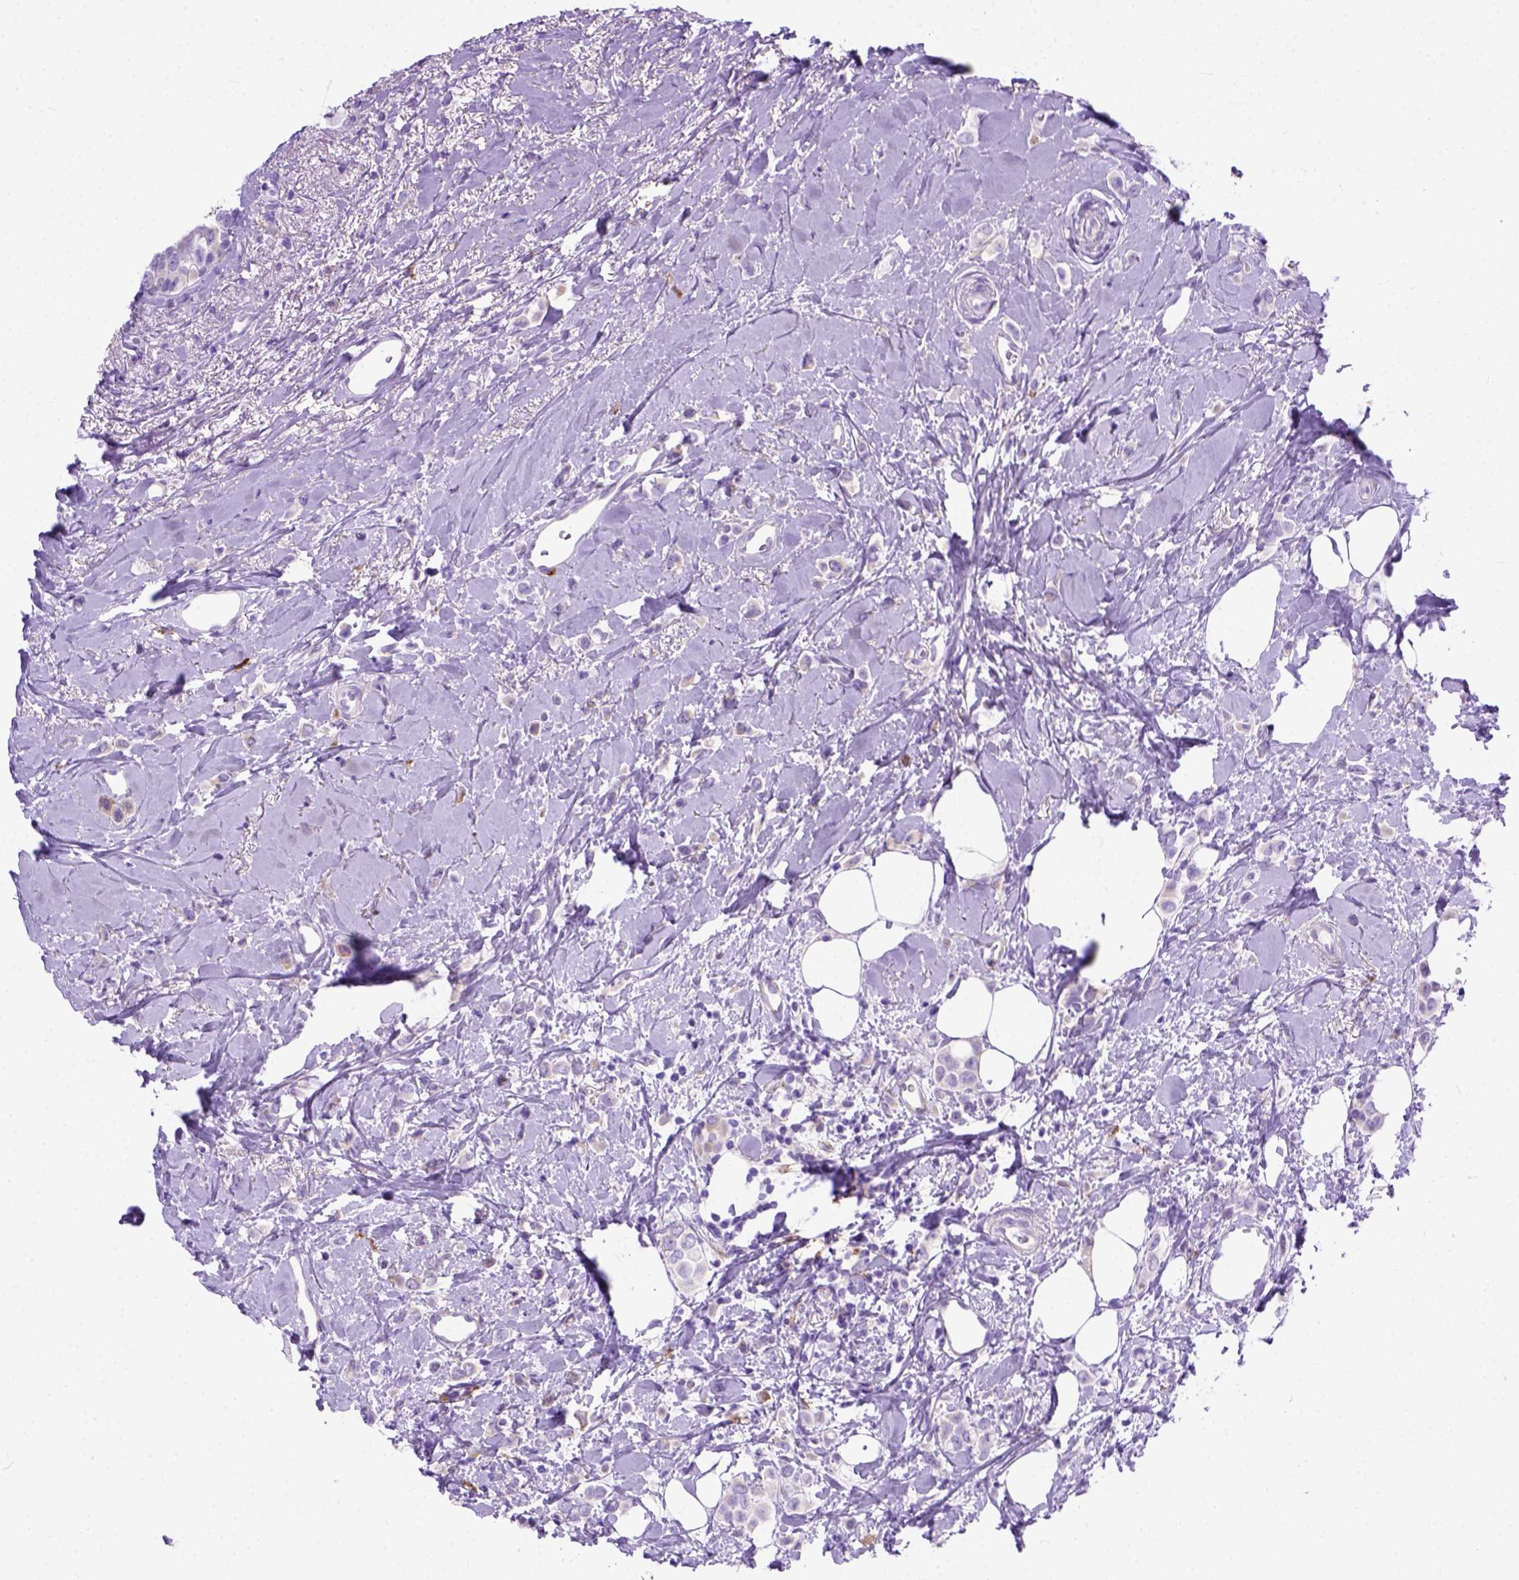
{"staining": {"intensity": "weak", "quantity": "<25%", "location": "cytoplasmic/membranous"}, "tissue": "breast cancer", "cell_type": "Tumor cells", "image_type": "cancer", "snomed": [{"axis": "morphology", "description": "Lobular carcinoma"}, {"axis": "topography", "description": "Breast"}], "caption": "There is no significant staining in tumor cells of lobular carcinoma (breast). The staining was performed using DAB to visualize the protein expression in brown, while the nuclei were stained in blue with hematoxylin (Magnification: 20x).", "gene": "PLK4", "patient": {"sex": "female", "age": 66}}